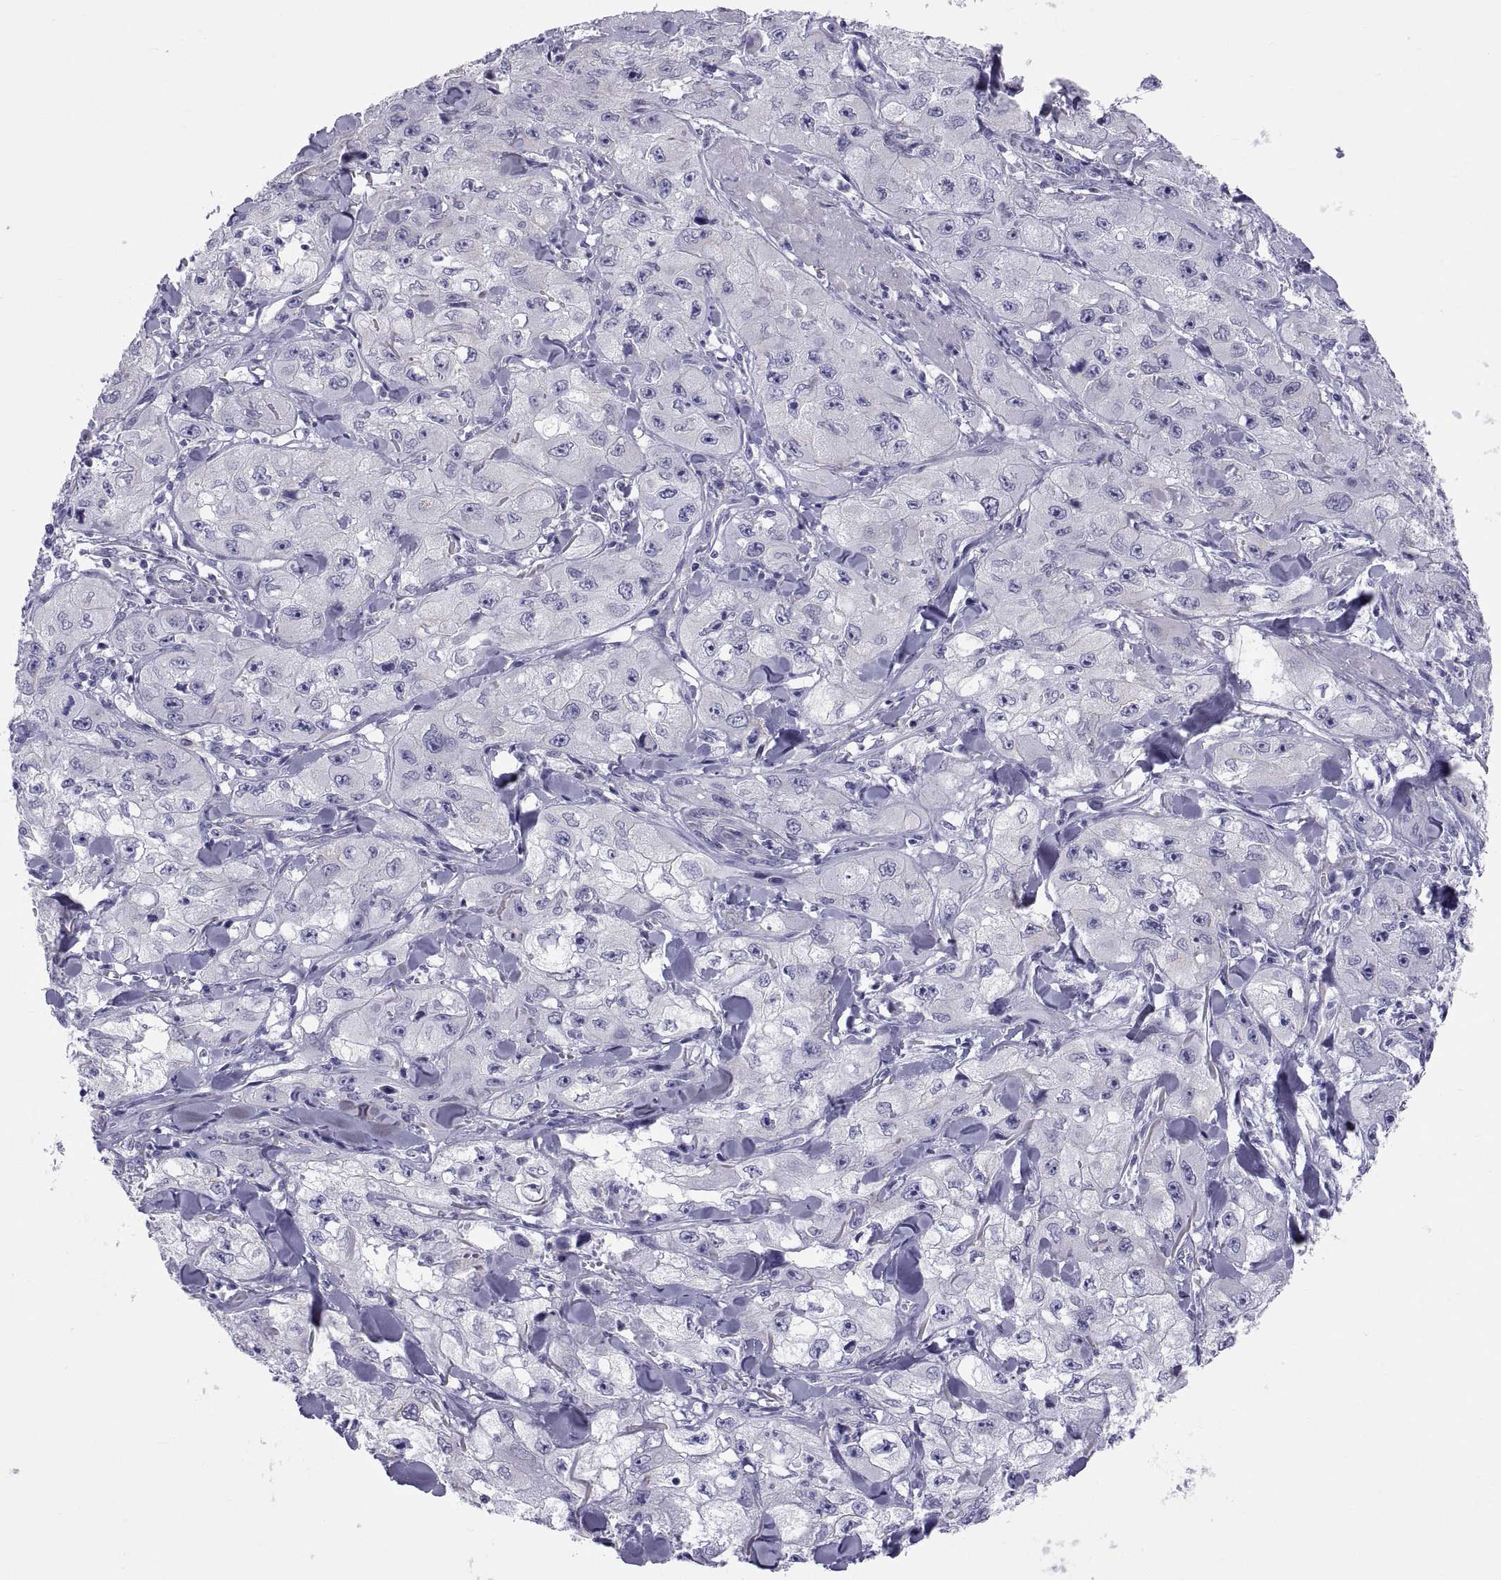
{"staining": {"intensity": "negative", "quantity": "none", "location": "none"}, "tissue": "skin cancer", "cell_type": "Tumor cells", "image_type": "cancer", "snomed": [{"axis": "morphology", "description": "Squamous cell carcinoma, NOS"}, {"axis": "topography", "description": "Skin"}, {"axis": "topography", "description": "Subcutis"}], "caption": "Immunohistochemistry photomicrograph of human skin cancer (squamous cell carcinoma) stained for a protein (brown), which shows no expression in tumor cells.", "gene": "RNASE12", "patient": {"sex": "male", "age": 73}}